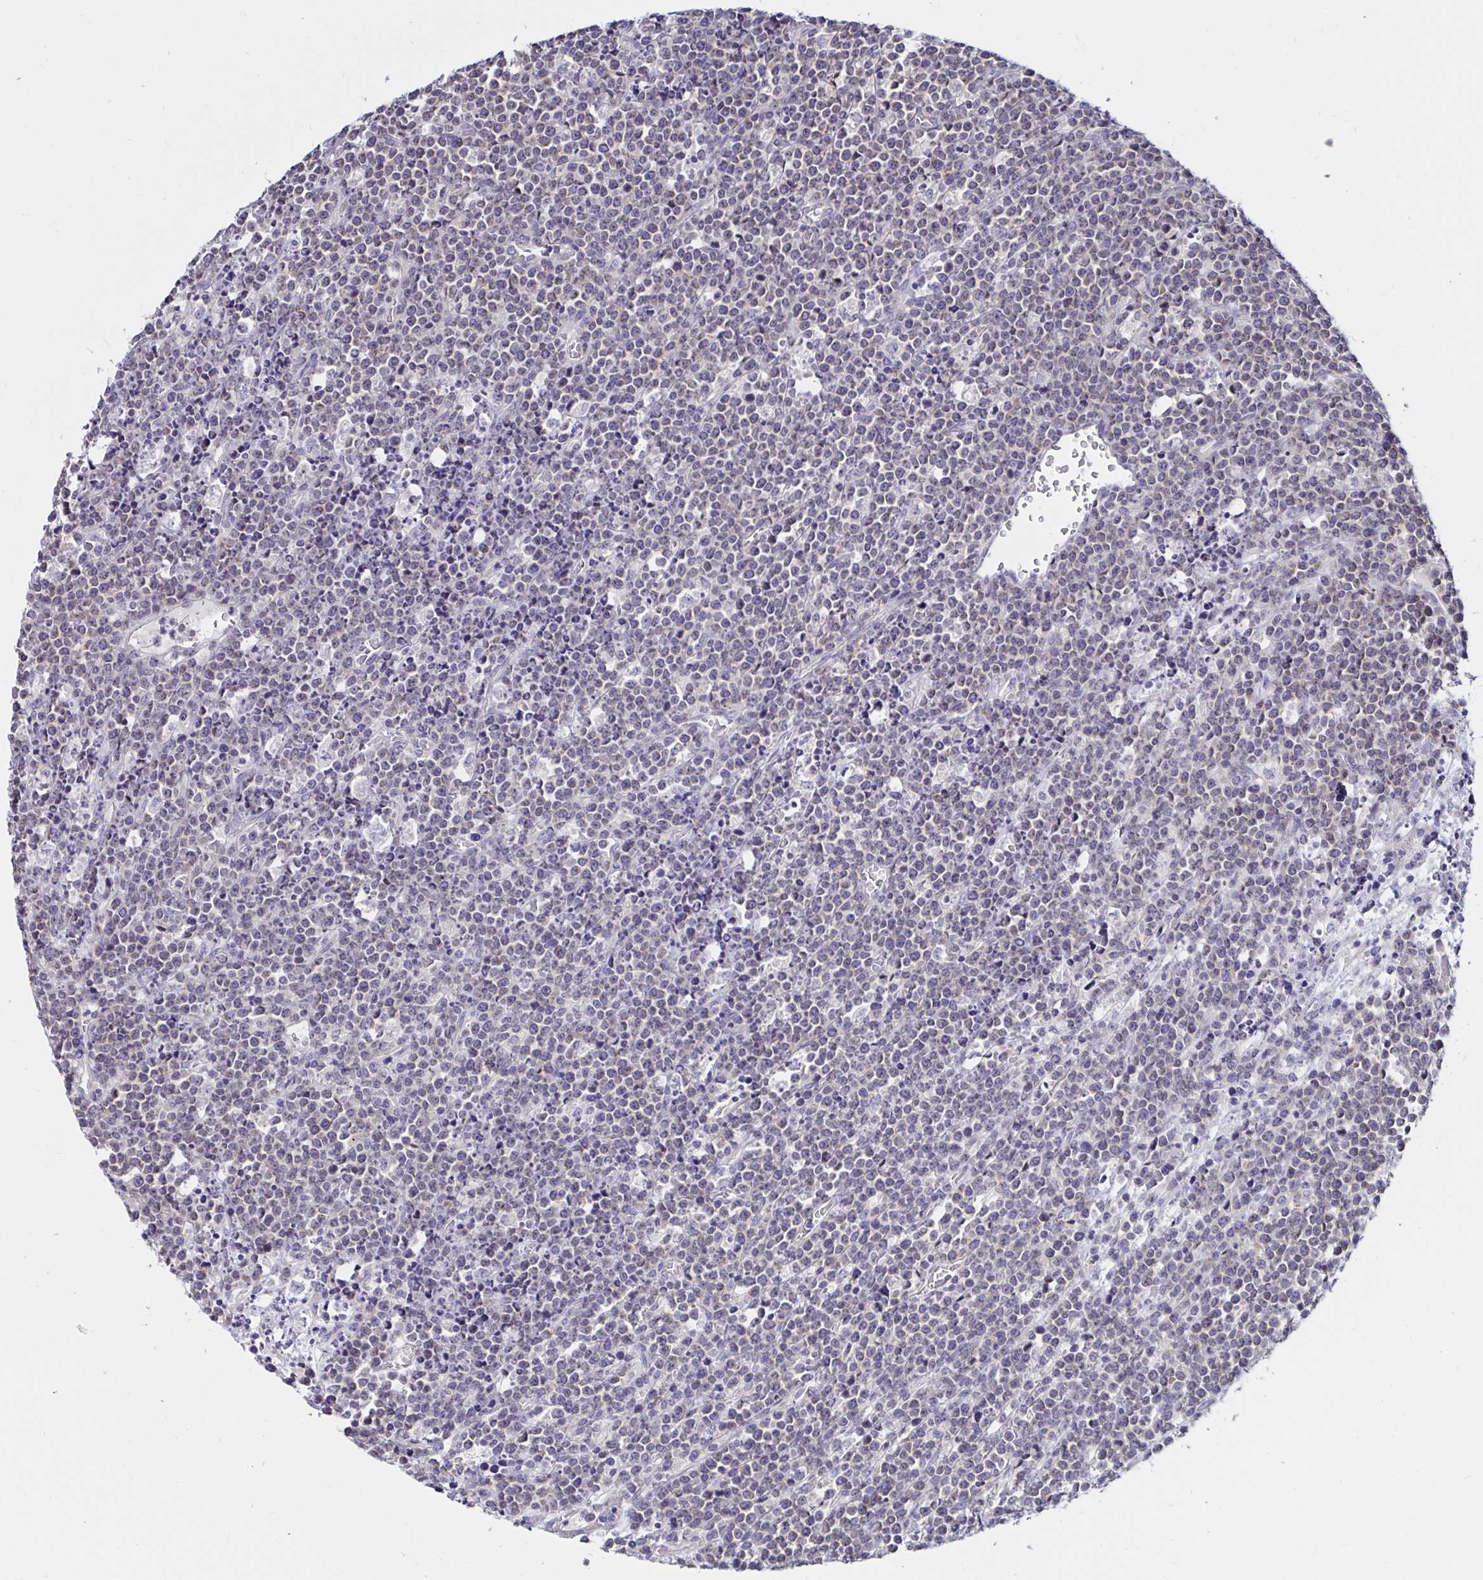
{"staining": {"intensity": "negative", "quantity": "none", "location": "none"}, "tissue": "lymphoma", "cell_type": "Tumor cells", "image_type": "cancer", "snomed": [{"axis": "morphology", "description": "Malignant lymphoma, non-Hodgkin's type, High grade"}, {"axis": "topography", "description": "Ovary"}], "caption": "Immunohistochemistry (IHC) of human lymphoma exhibits no positivity in tumor cells.", "gene": "VSIG2", "patient": {"sex": "female", "age": 56}}